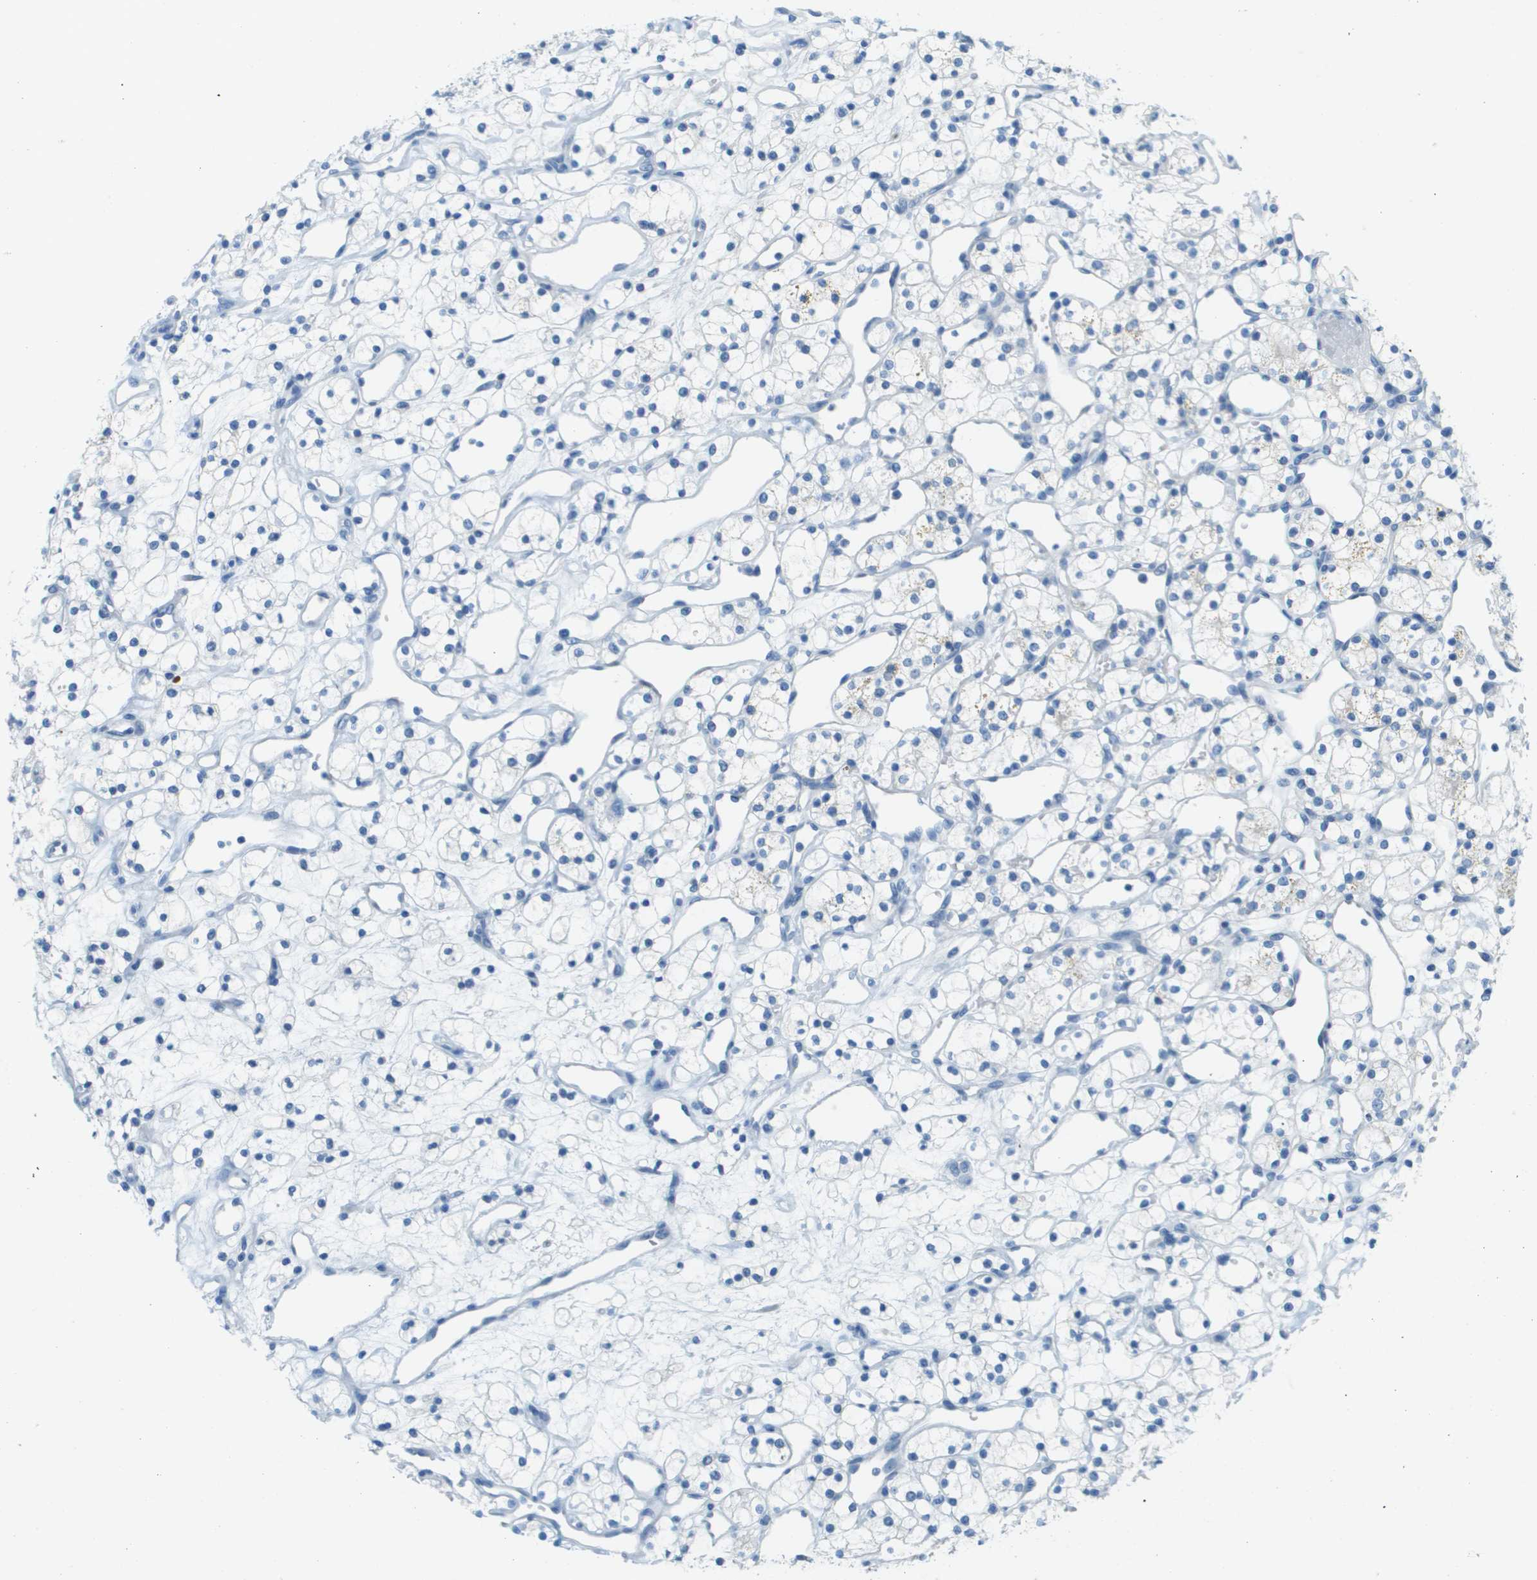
{"staining": {"intensity": "negative", "quantity": "none", "location": "none"}, "tissue": "renal cancer", "cell_type": "Tumor cells", "image_type": "cancer", "snomed": [{"axis": "morphology", "description": "Adenocarcinoma, NOS"}, {"axis": "topography", "description": "Kidney"}], "caption": "A photomicrograph of human renal cancer is negative for staining in tumor cells.", "gene": "DCN", "patient": {"sex": "female", "age": 60}}